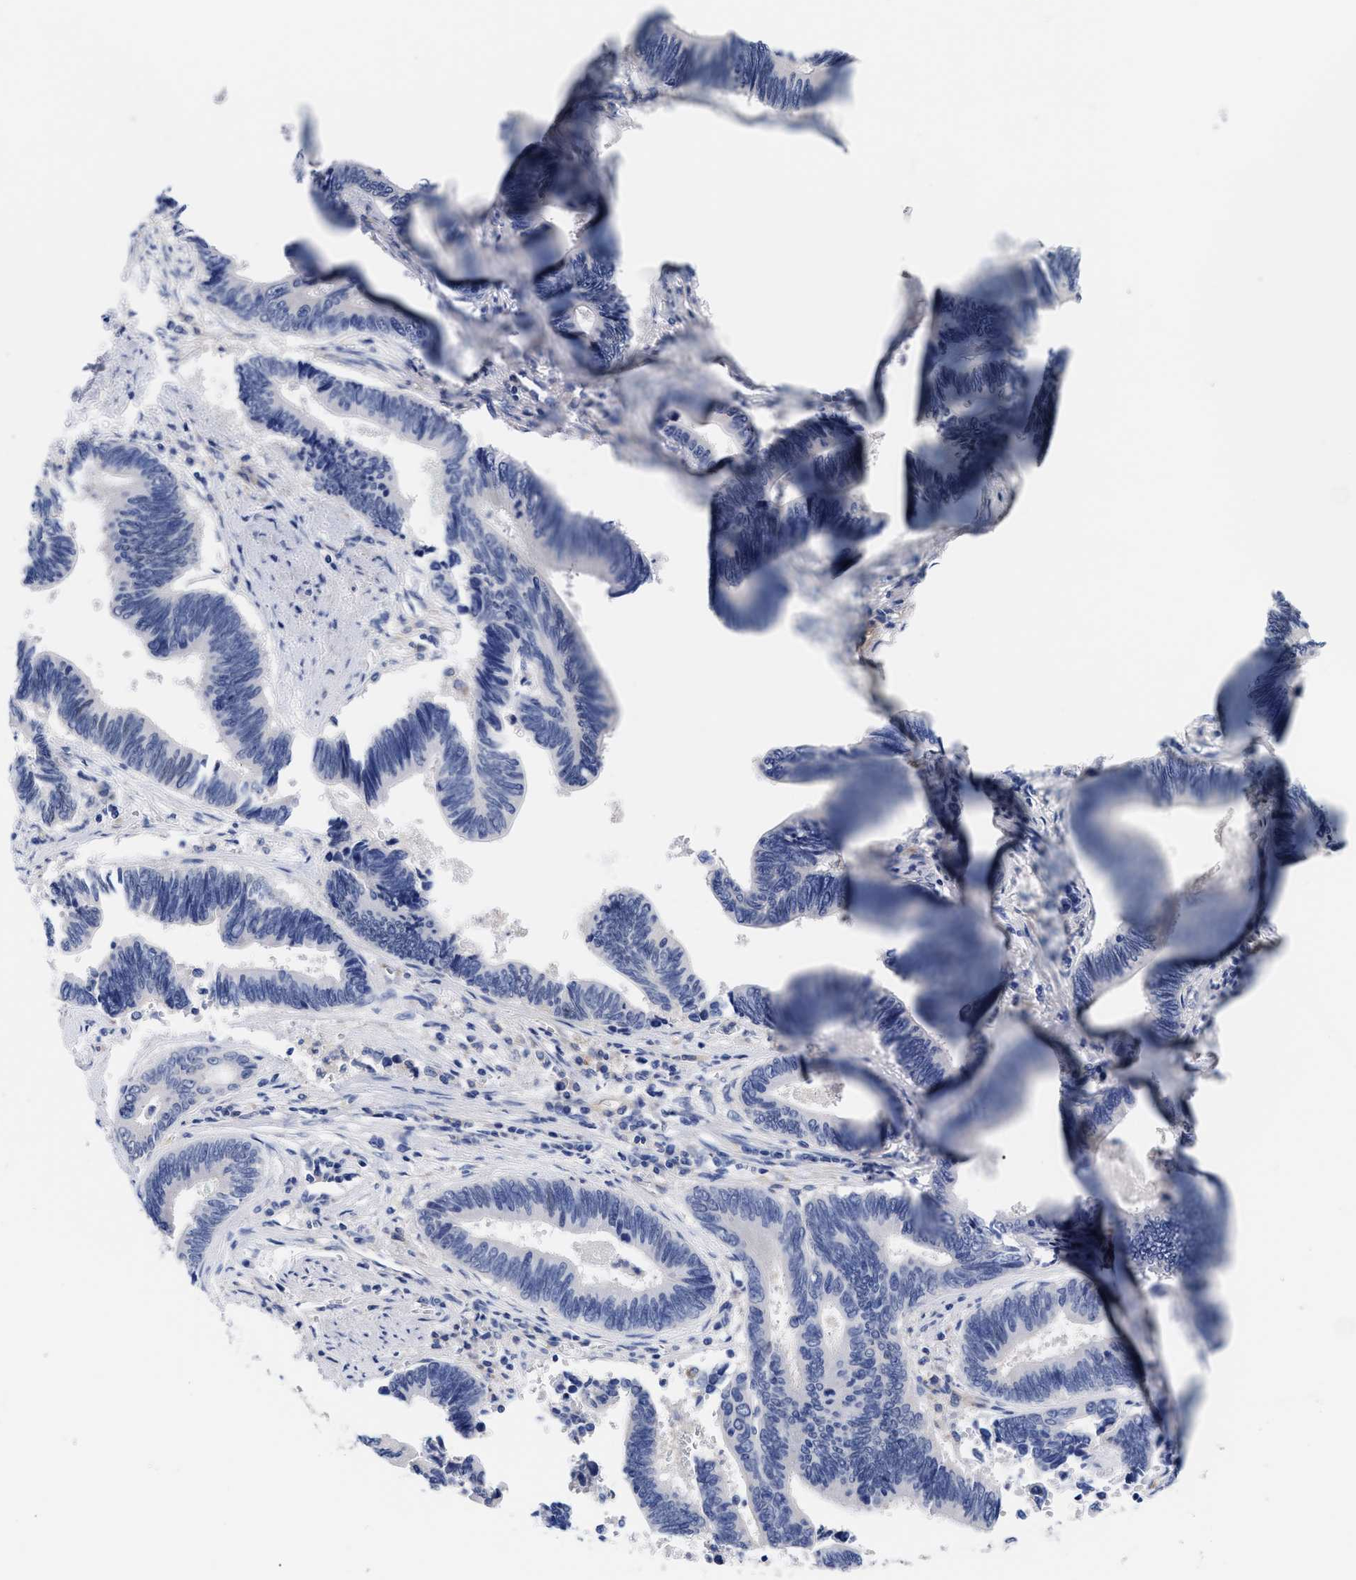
{"staining": {"intensity": "negative", "quantity": "none", "location": "none"}, "tissue": "pancreatic cancer", "cell_type": "Tumor cells", "image_type": "cancer", "snomed": [{"axis": "morphology", "description": "Adenocarcinoma, NOS"}, {"axis": "topography", "description": "Pancreas"}], "caption": "Pancreatic cancer was stained to show a protein in brown. There is no significant staining in tumor cells. Nuclei are stained in blue.", "gene": "IRAG2", "patient": {"sex": "female", "age": 70}}